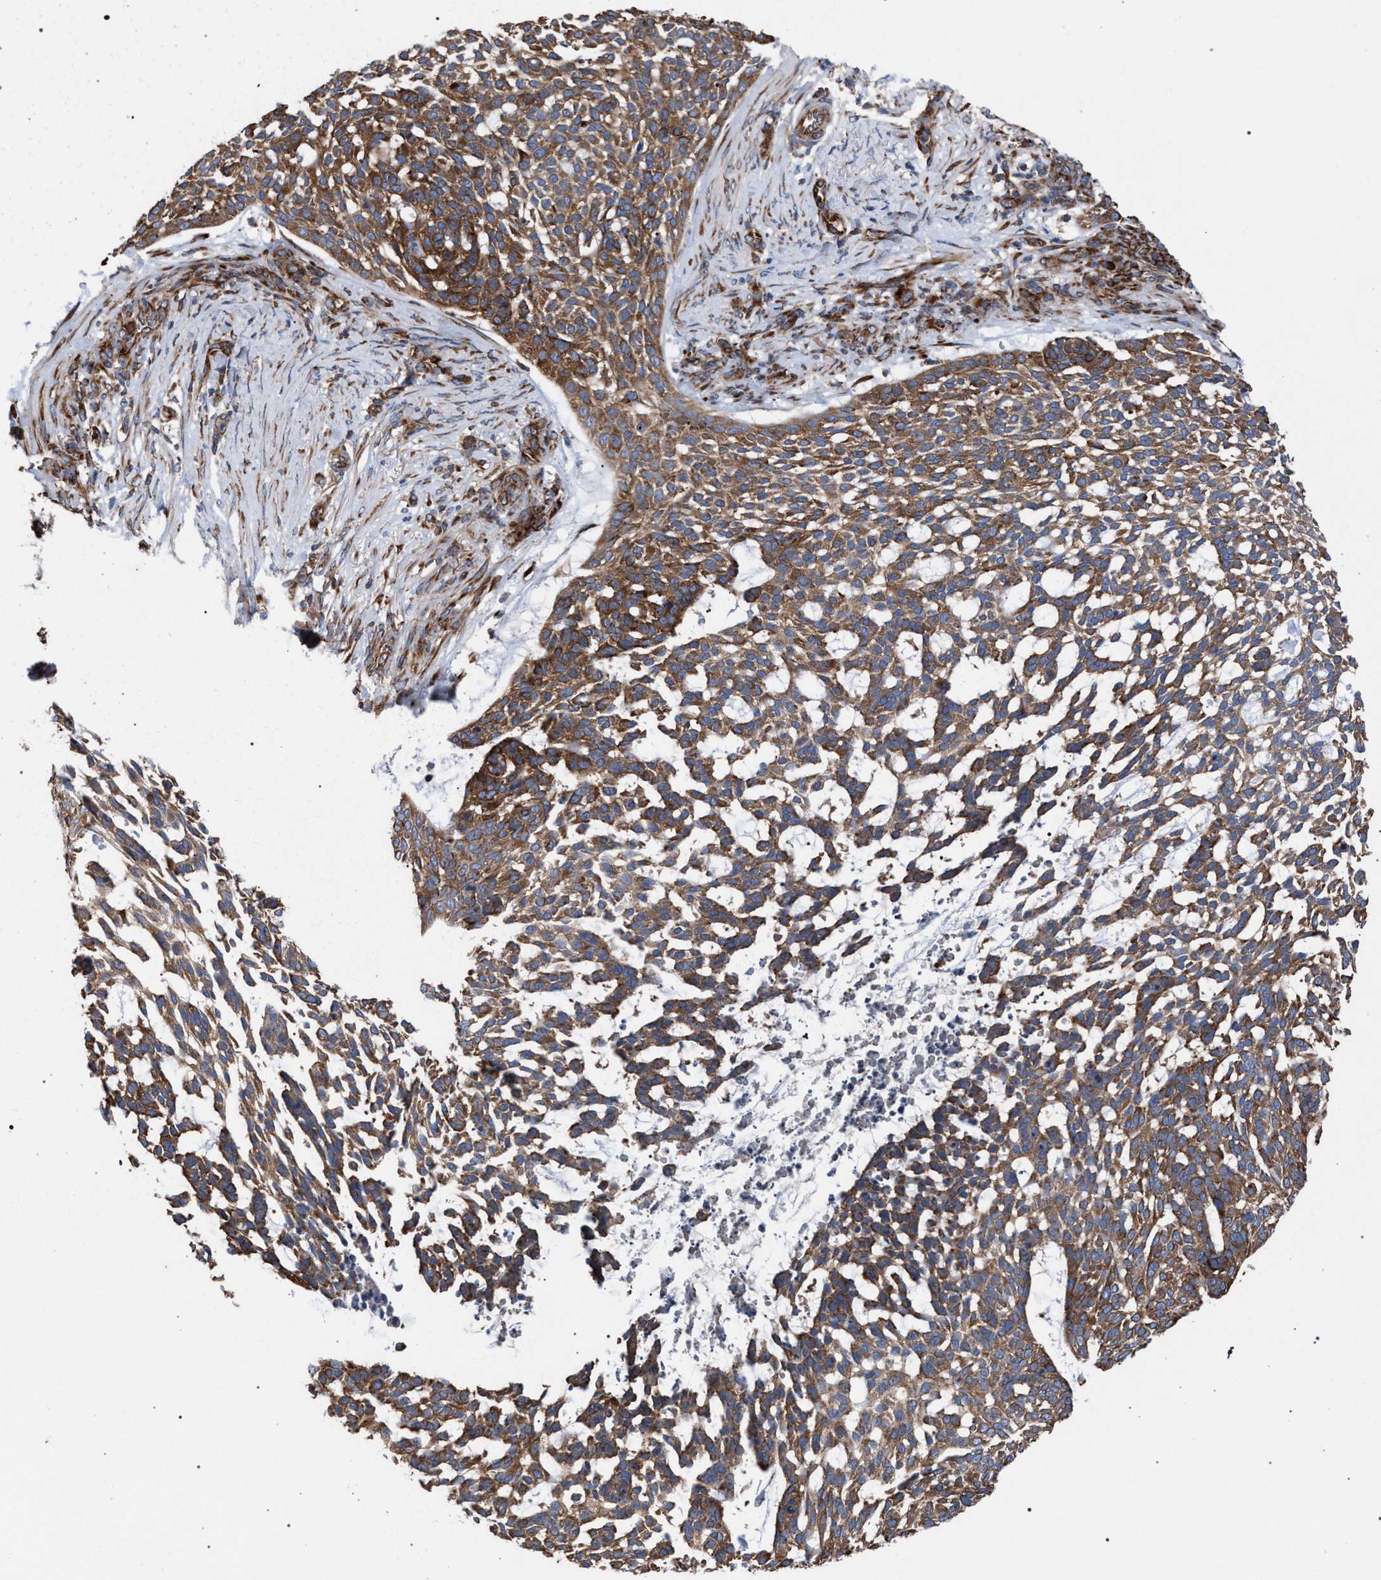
{"staining": {"intensity": "moderate", "quantity": ">75%", "location": "cytoplasmic/membranous"}, "tissue": "skin cancer", "cell_type": "Tumor cells", "image_type": "cancer", "snomed": [{"axis": "morphology", "description": "Basal cell carcinoma"}, {"axis": "topography", "description": "Skin"}], "caption": "An image of skin basal cell carcinoma stained for a protein shows moderate cytoplasmic/membranous brown staining in tumor cells. Using DAB (brown) and hematoxylin (blue) stains, captured at high magnification using brightfield microscopy.", "gene": "CDR2L", "patient": {"sex": "female", "age": 64}}